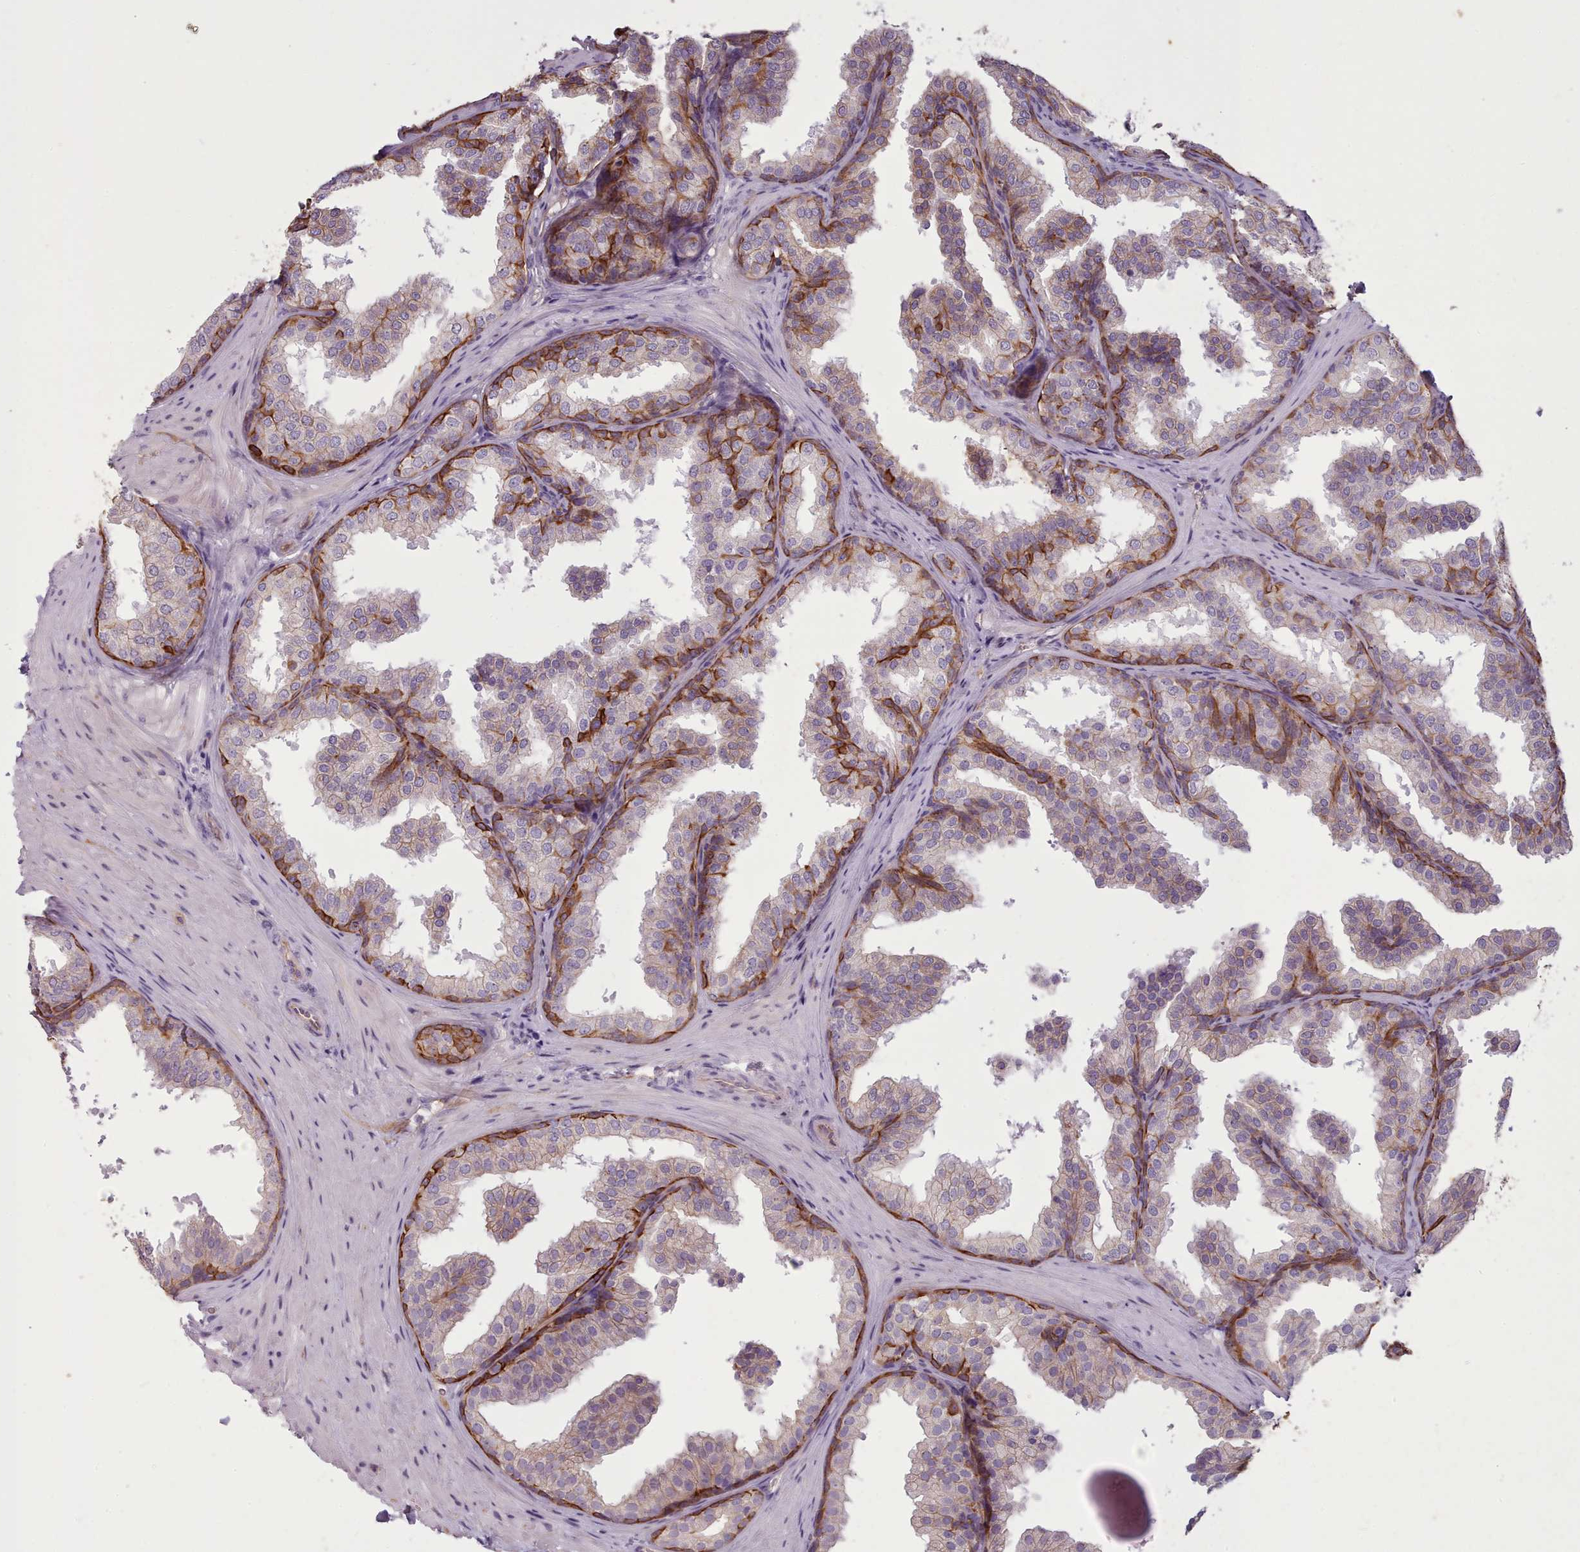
{"staining": {"intensity": "strong", "quantity": "25%-75%", "location": "cytoplasmic/membranous"}, "tissue": "prostate", "cell_type": "Glandular cells", "image_type": "normal", "snomed": [{"axis": "morphology", "description": "Normal tissue, NOS"}, {"axis": "topography", "description": "Prostate"}], "caption": "IHC of benign prostate exhibits high levels of strong cytoplasmic/membranous expression in about 25%-75% of glandular cells. The staining was performed using DAB to visualize the protein expression in brown, while the nuclei were stained in blue with hematoxylin (Magnification: 20x).", "gene": "PLD4", "patient": {"sex": "male", "age": 37}}